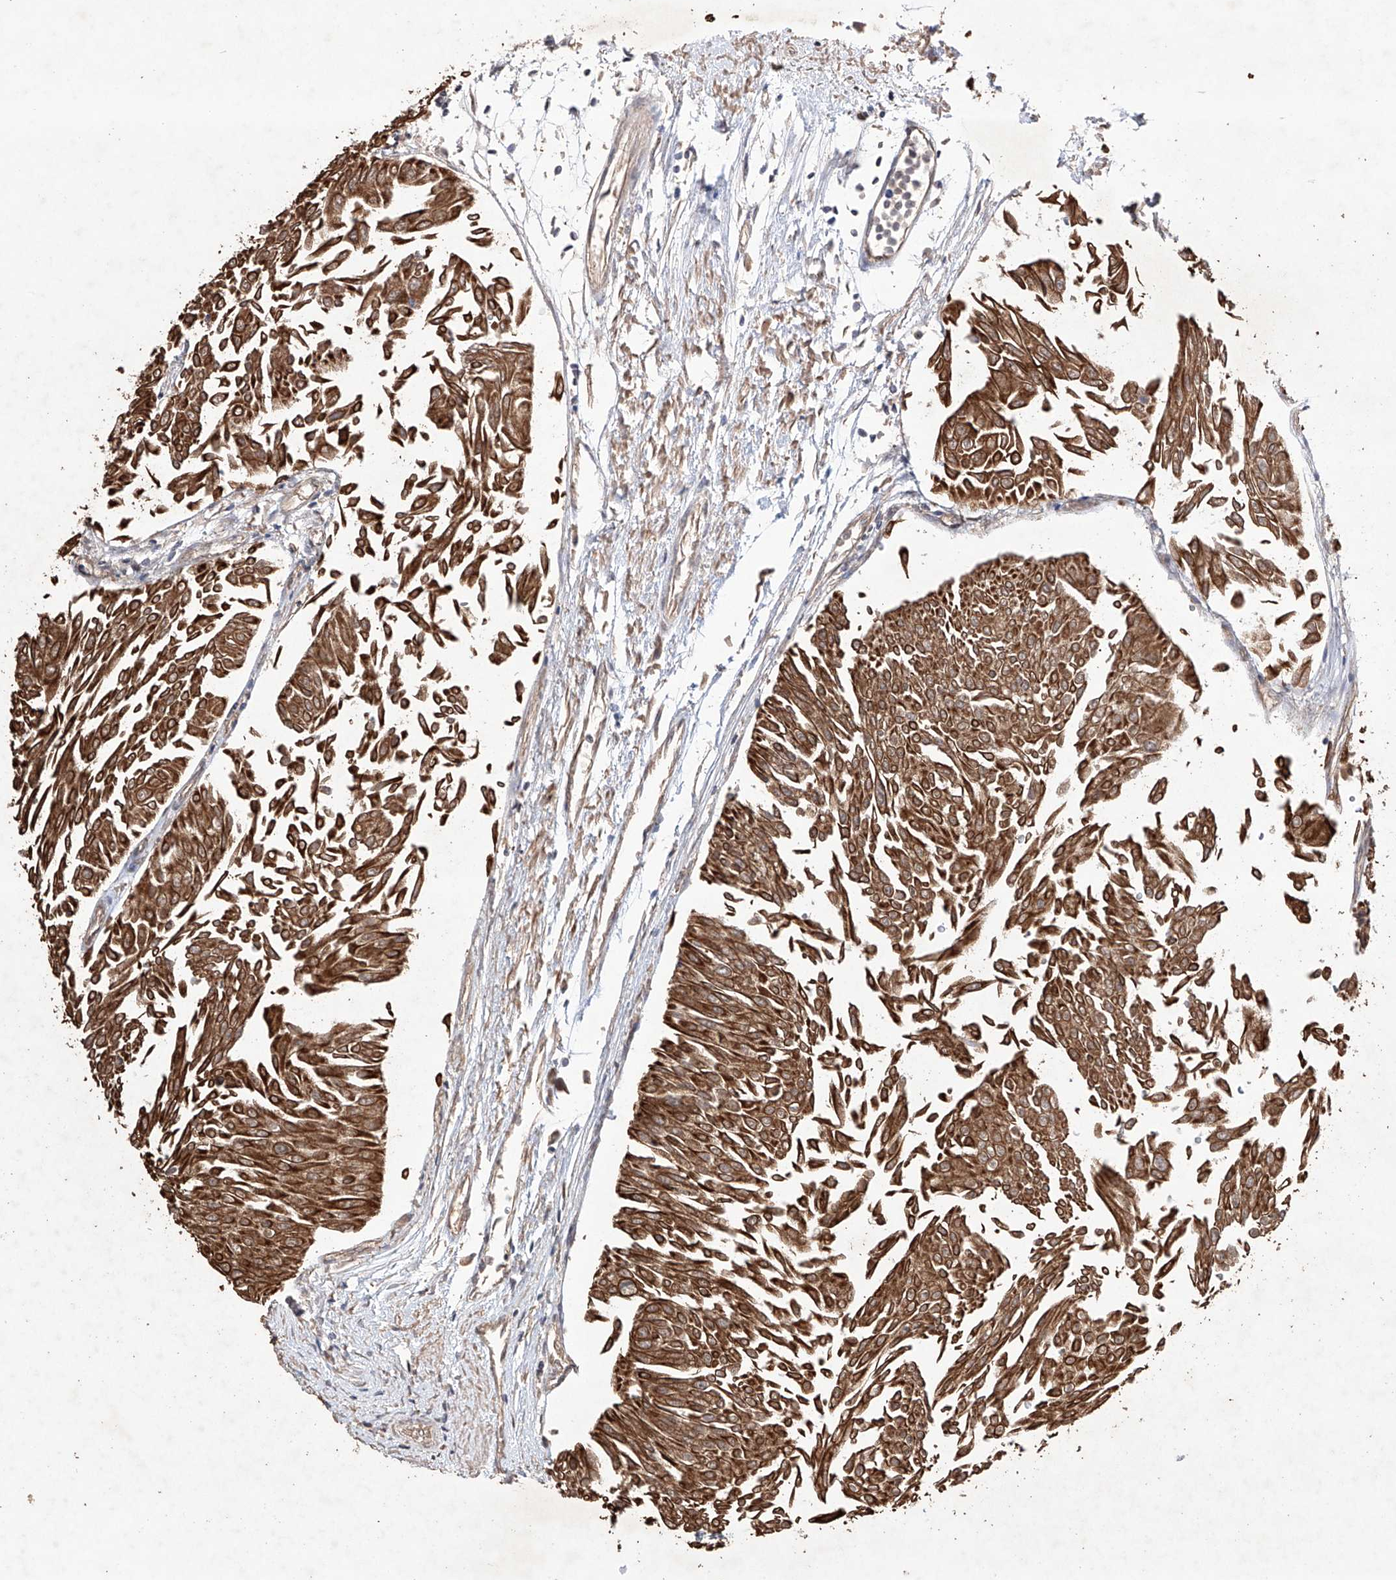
{"staining": {"intensity": "moderate", "quantity": ">75%", "location": "cytoplasmic/membranous"}, "tissue": "urothelial cancer", "cell_type": "Tumor cells", "image_type": "cancer", "snomed": [{"axis": "morphology", "description": "Urothelial carcinoma, Low grade"}, {"axis": "topography", "description": "Urinary bladder"}], "caption": "Protein expression analysis of human urothelial cancer reveals moderate cytoplasmic/membranous staining in approximately >75% of tumor cells. The staining was performed using DAB, with brown indicating positive protein expression. Nuclei are stained blue with hematoxylin.", "gene": "LURAP1", "patient": {"sex": "male", "age": 67}}